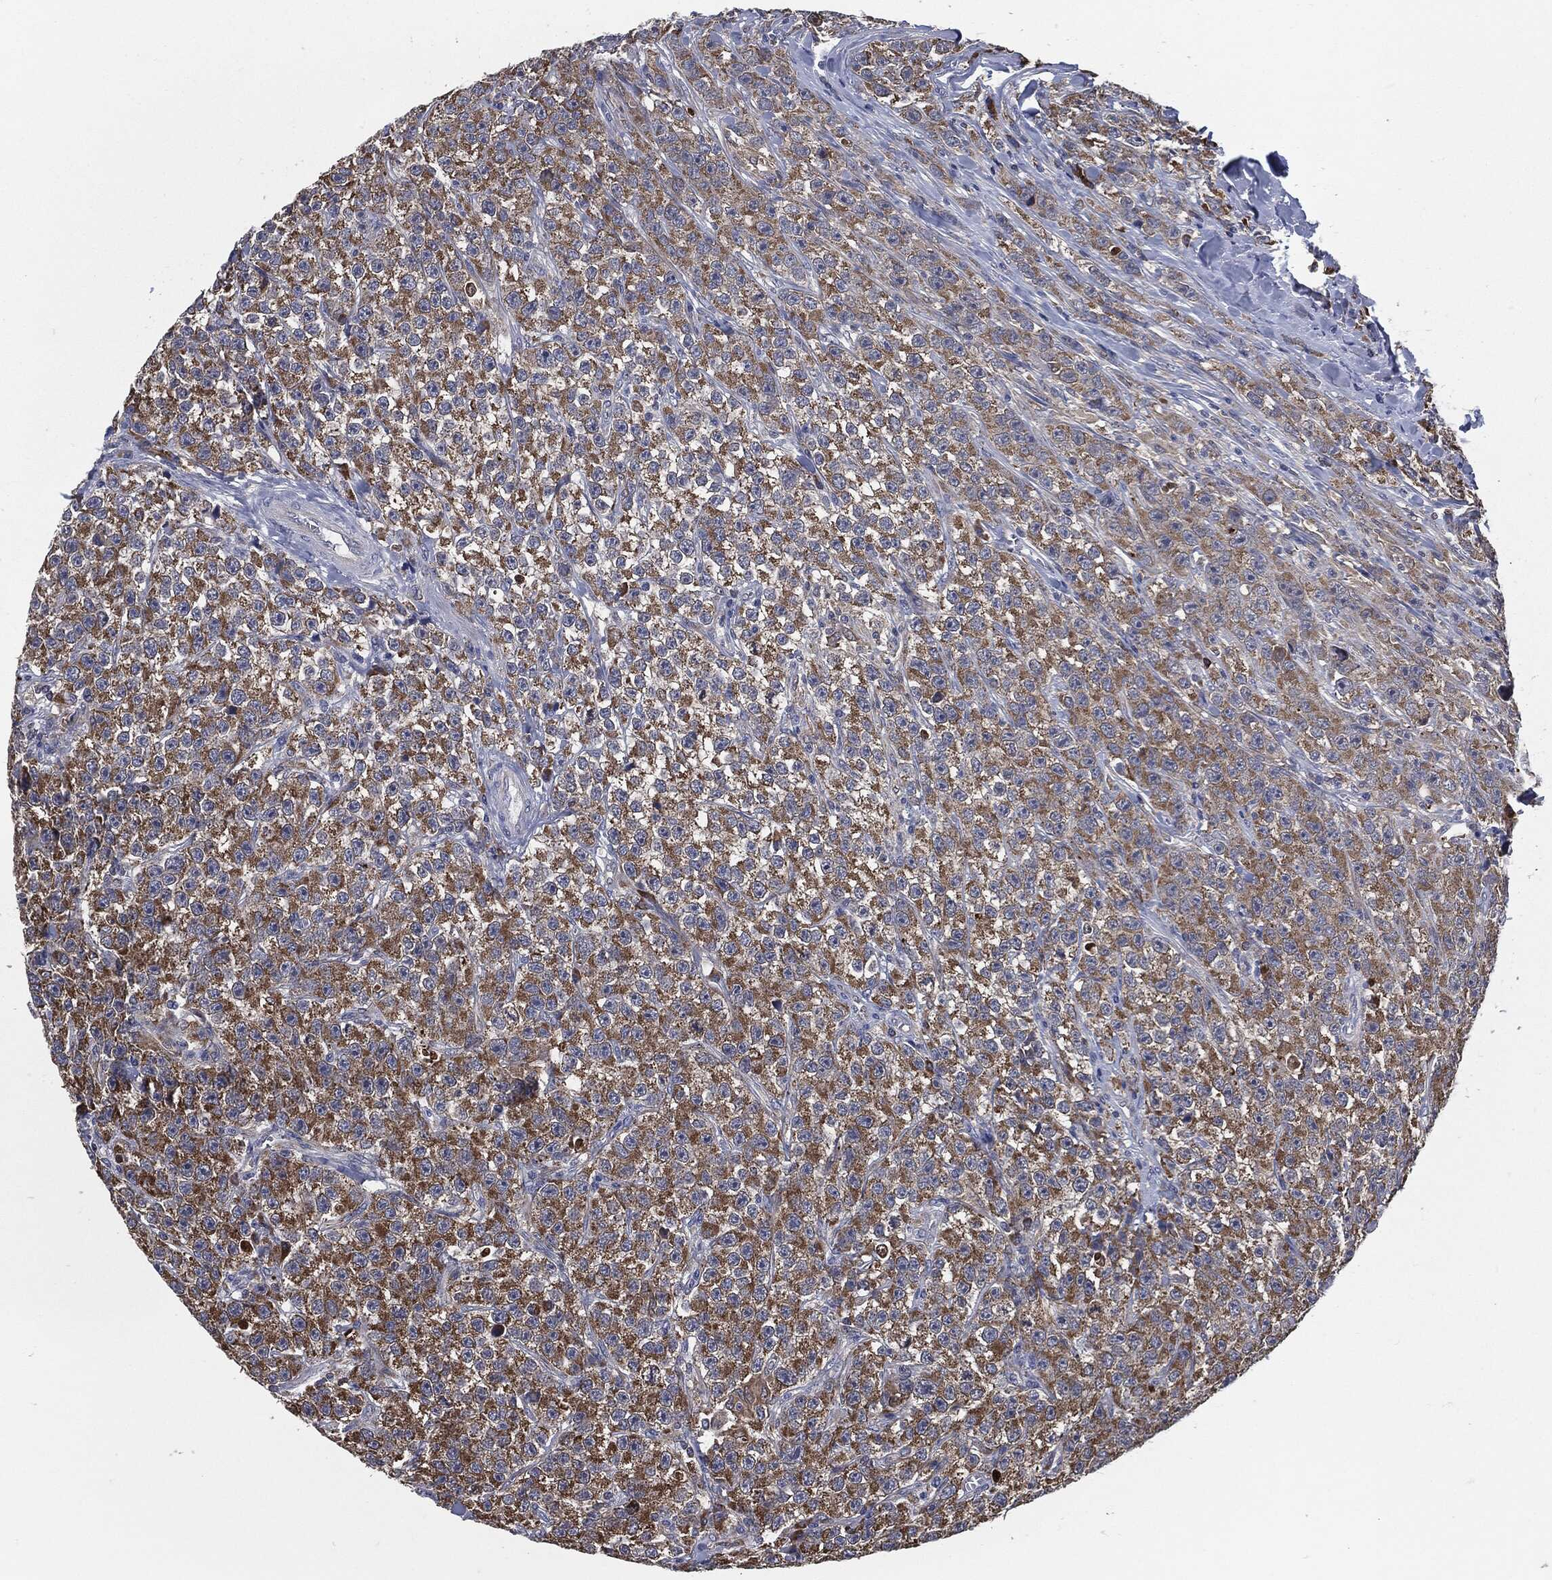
{"staining": {"intensity": "strong", "quantity": ">75%", "location": "cytoplasmic/membranous"}, "tissue": "testis cancer", "cell_type": "Tumor cells", "image_type": "cancer", "snomed": [{"axis": "morphology", "description": "Seminoma, NOS"}, {"axis": "topography", "description": "Testis"}], "caption": "Testis cancer (seminoma) tissue exhibits strong cytoplasmic/membranous positivity in about >75% of tumor cells, visualized by immunohistochemistry.", "gene": "PRDX4", "patient": {"sex": "male", "age": 59}}